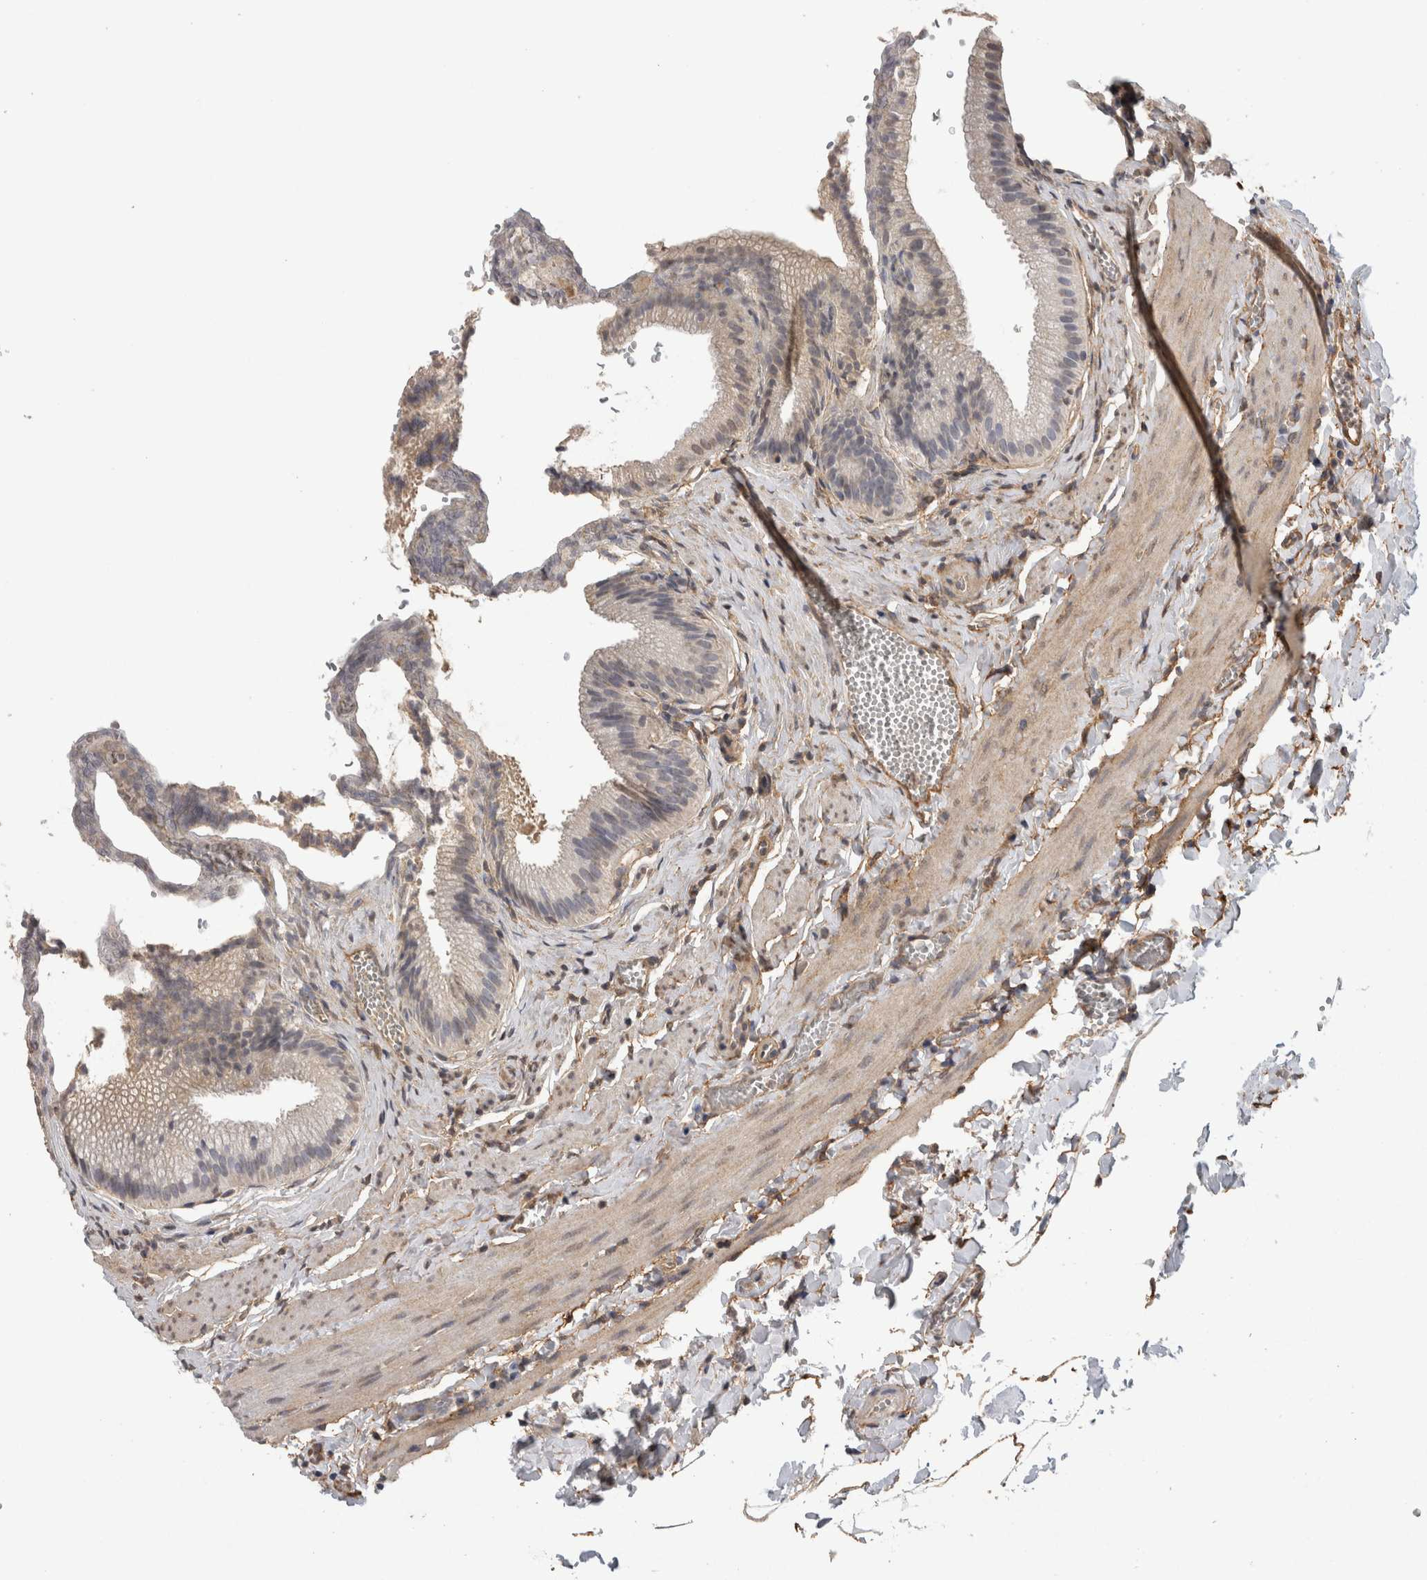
{"staining": {"intensity": "weak", "quantity": "<25%", "location": "nuclear"}, "tissue": "gallbladder", "cell_type": "Glandular cells", "image_type": "normal", "snomed": [{"axis": "morphology", "description": "Normal tissue, NOS"}, {"axis": "topography", "description": "Gallbladder"}], "caption": "The photomicrograph exhibits no significant positivity in glandular cells of gallbladder. The staining is performed using DAB (3,3'-diaminobenzidine) brown chromogen with nuclei counter-stained in using hematoxylin.", "gene": "RECK", "patient": {"sex": "male", "age": 38}}